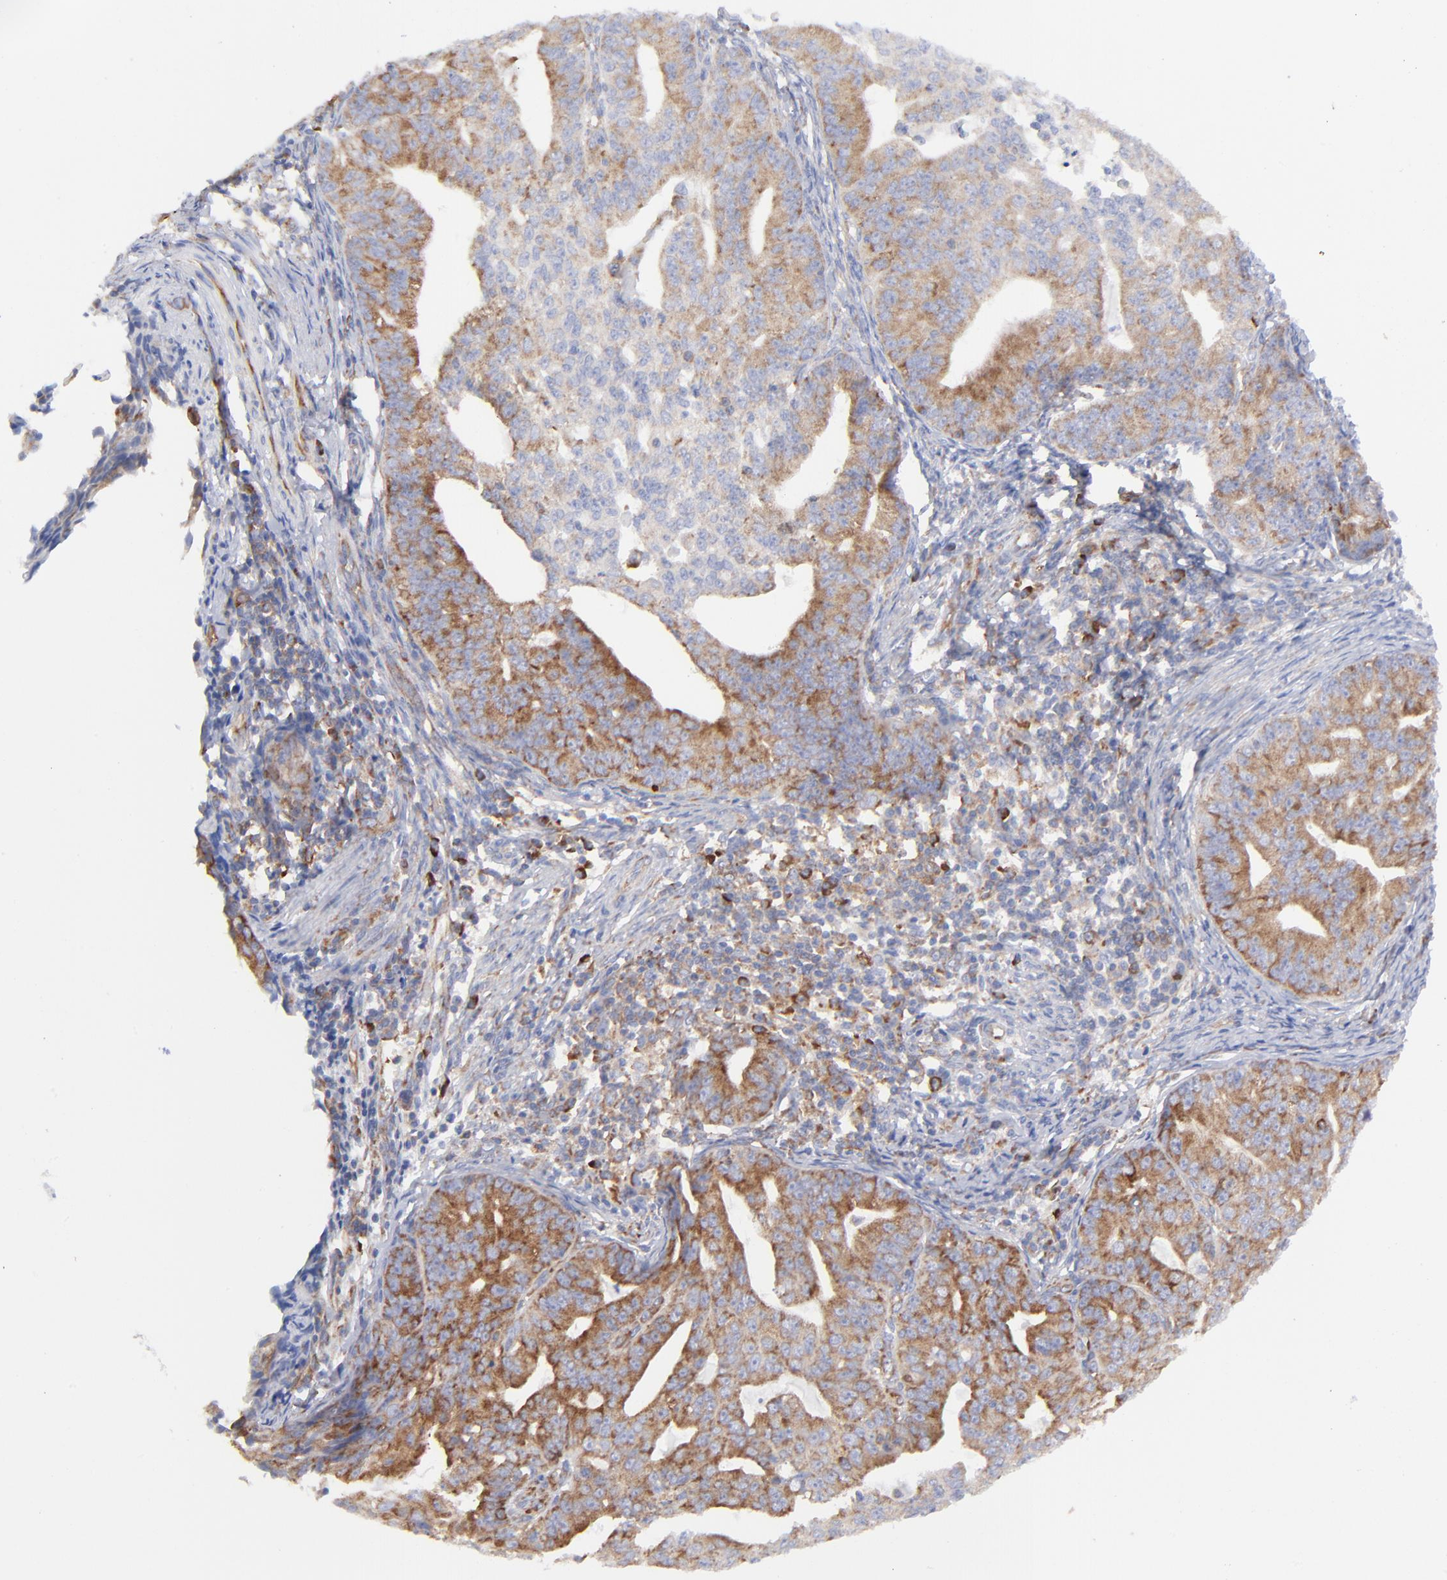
{"staining": {"intensity": "moderate", "quantity": ">75%", "location": "cytoplasmic/membranous"}, "tissue": "endometrial cancer", "cell_type": "Tumor cells", "image_type": "cancer", "snomed": [{"axis": "morphology", "description": "Adenocarcinoma, NOS"}, {"axis": "topography", "description": "Endometrium"}], "caption": "Endometrial cancer stained with a protein marker shows moderate staining in tumor cells.", "gene": "EIF2AK2", "patient": {"sex": "female", "age": 56}}